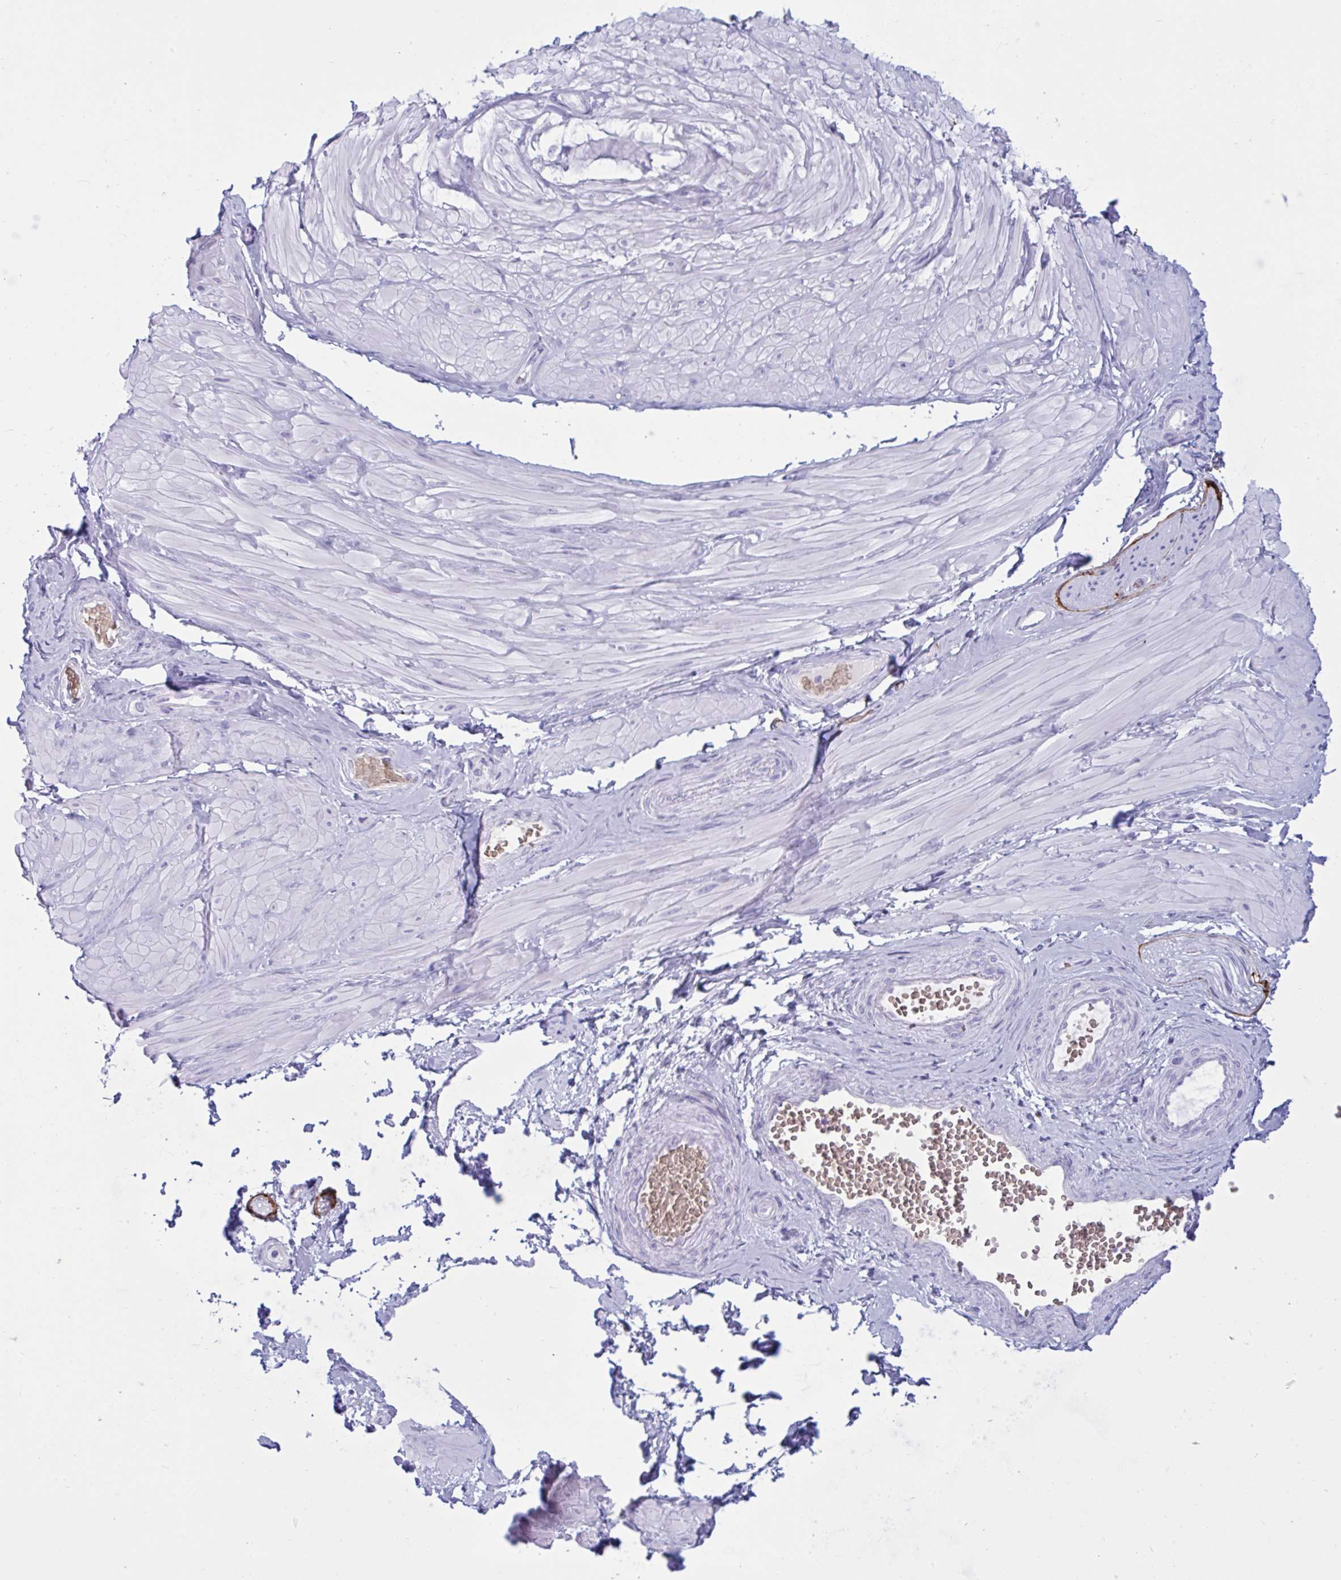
{"staining": {"intensity": "negative", "quantity": "none", "location": "none"}, "tissue": "adipose tissue", "cell_type": "Adipocytes", "image_type": "normal", "snomed": [{"axis": "morphology", "description": "Normal tissue, NOS"}, {"axis": "topography", "description": "Epididymis"}, {"axis": "topography", "description": "Peripheral nerve tissue"}], "caption": "The image shows no staining of adipocytes in normal adipose tissue. (DAB immunohistochemistry visualized using brightfield microscopy, high magnification).", "gene": "SLC2A1", "patient": {"sex": "male", "age": 32}}